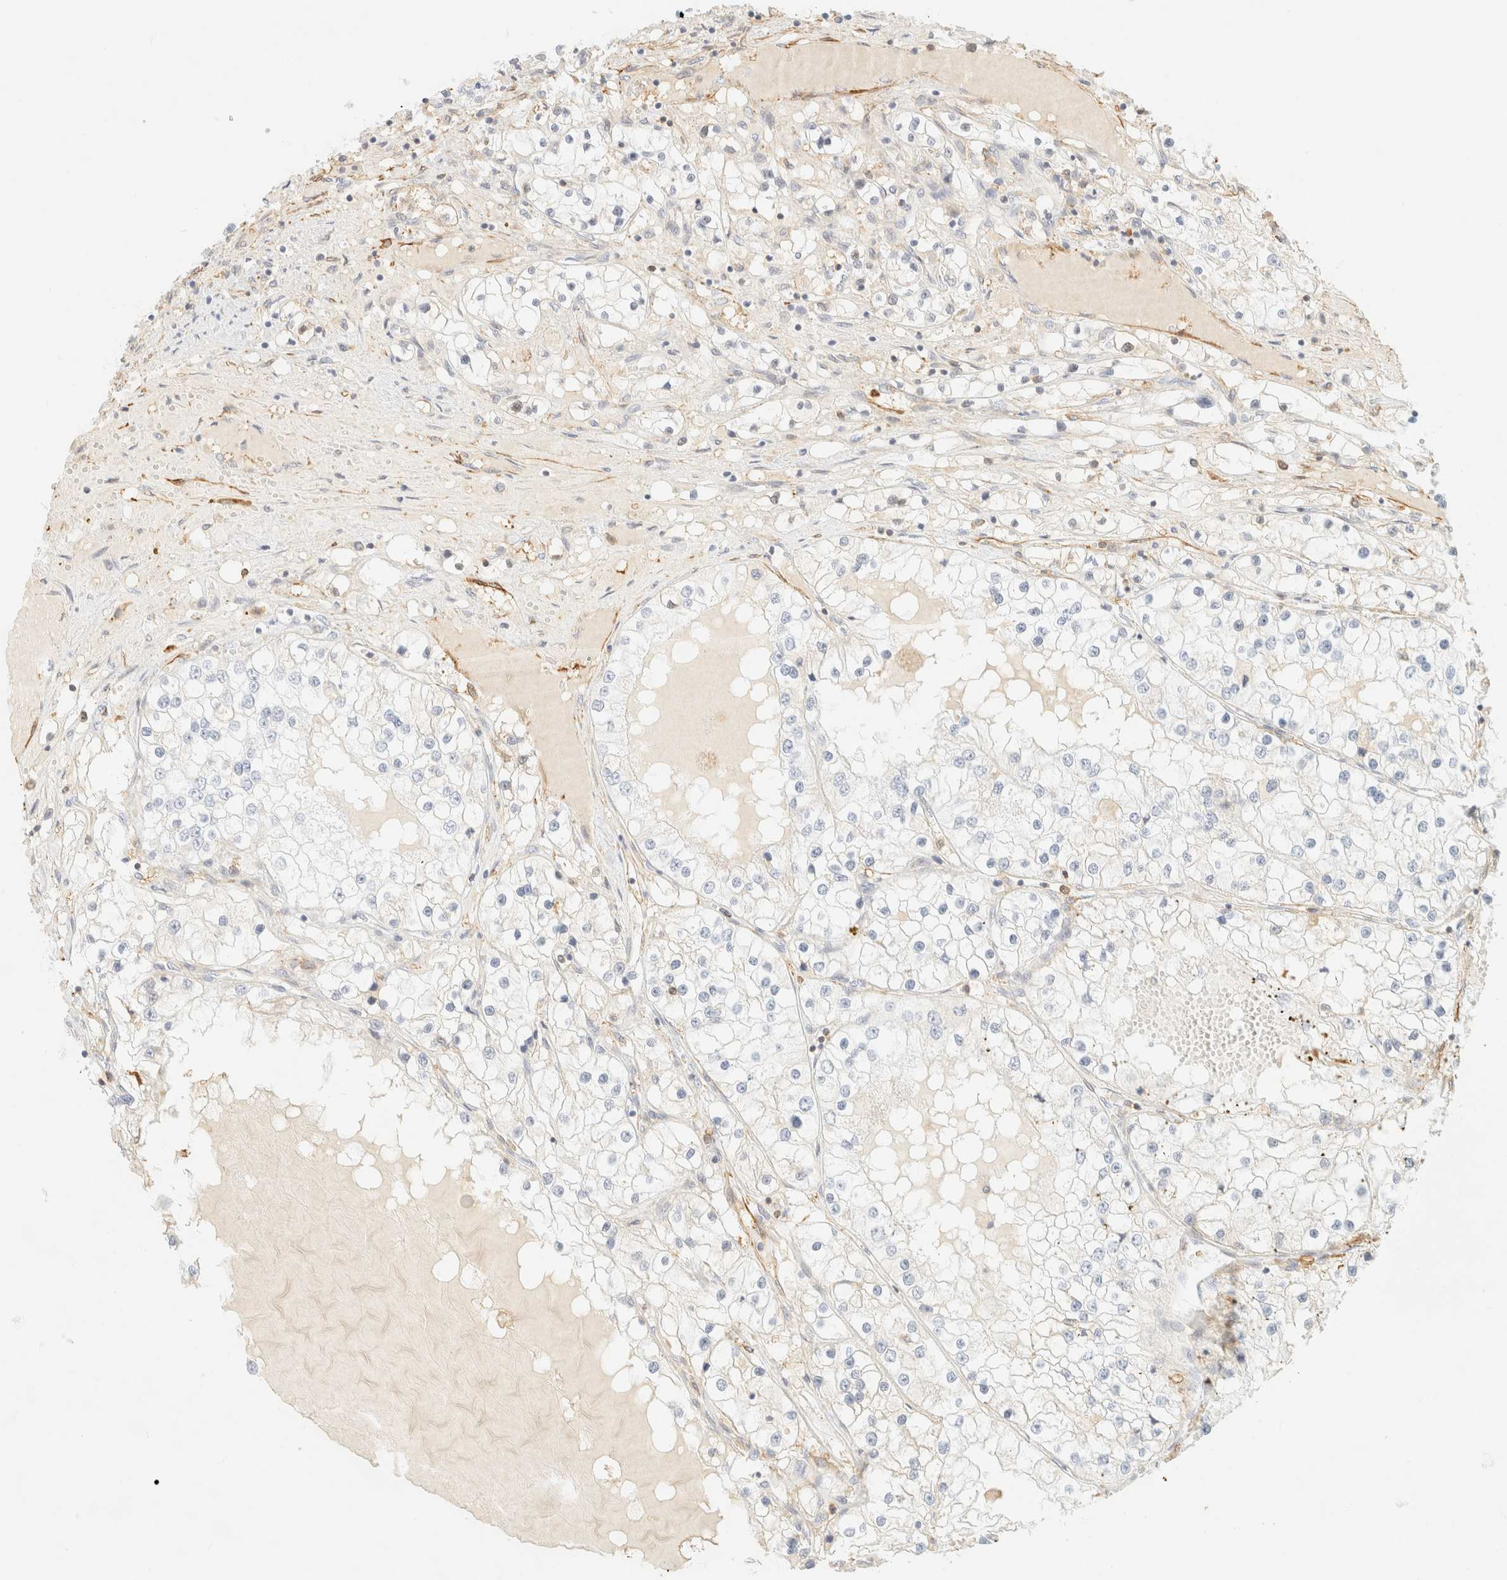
{"staining": {"intensity": "negative", "quantity": "none", "location": "none"}, "tissue": "renal cancer", "cell_type": "Tumor cells", "image_type": "cancer", "snomed": [{"axis": "morphology", "description": "Adenocarcinoma, NOS"}, {"axis": "topography", "description": "Kidney"}], "caption": "There is no significant staining in tumor cells of renal cancer.", "gene": "OTOP2", "patient": {"sex": "male", "age": 68}}